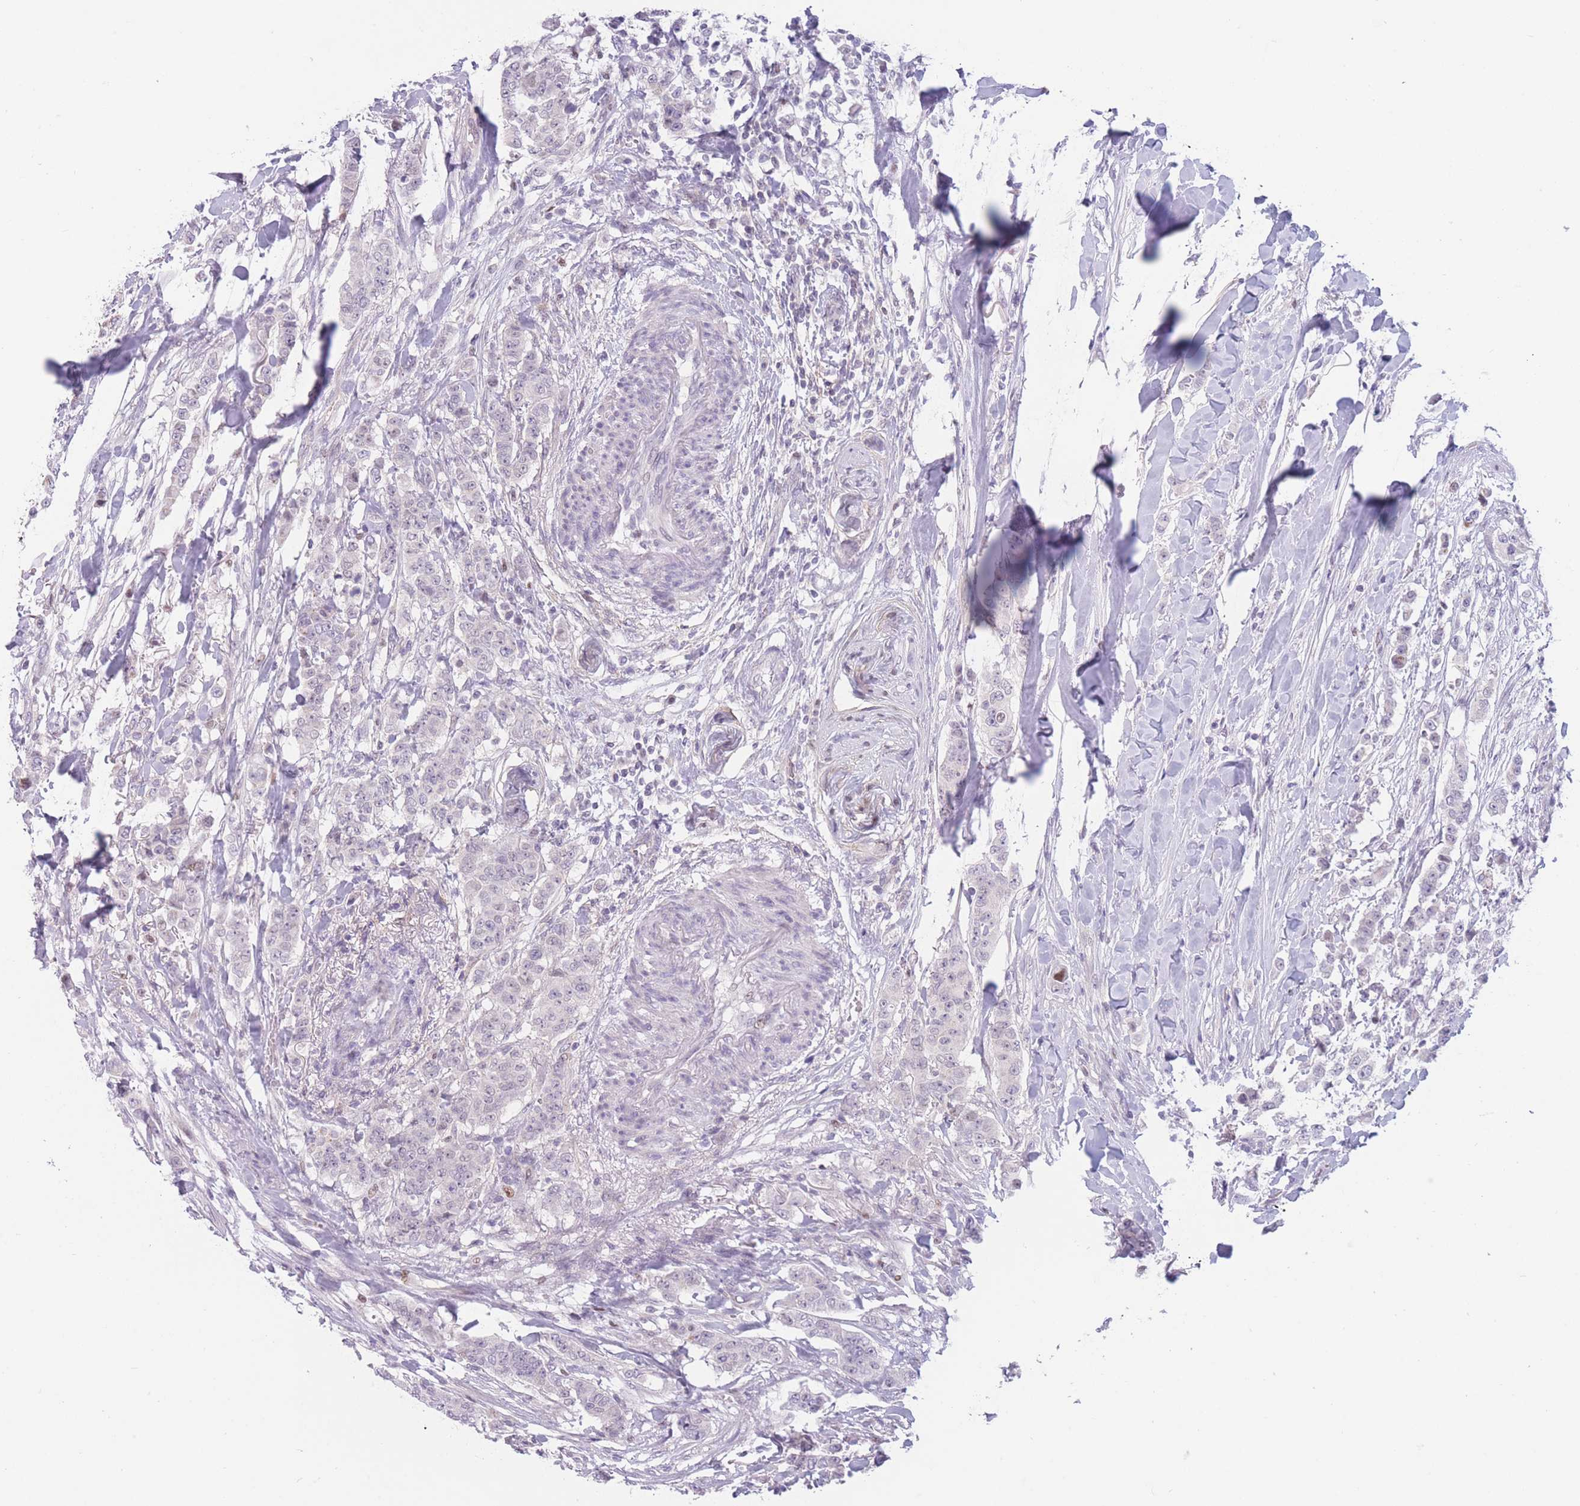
{"staining": {"intensity": "negative", "quantity": "none", "location": "none"}, "tissue": "breast cancer", "cell_type": "Tumor cells", "image_type": "cancer", "snomed": [{"axis": "morphology", "description": "Duct carcinoma"}, {"axis": "topography", "description": "Breast"}], "caption": "Human breast cancer (invasive ductal carcinoma) stained for a protein using immunohistochemistry shows no staining in tumor cells.", "gene": "ZNF439", "patient": {"sex": "female", "age": 40}}